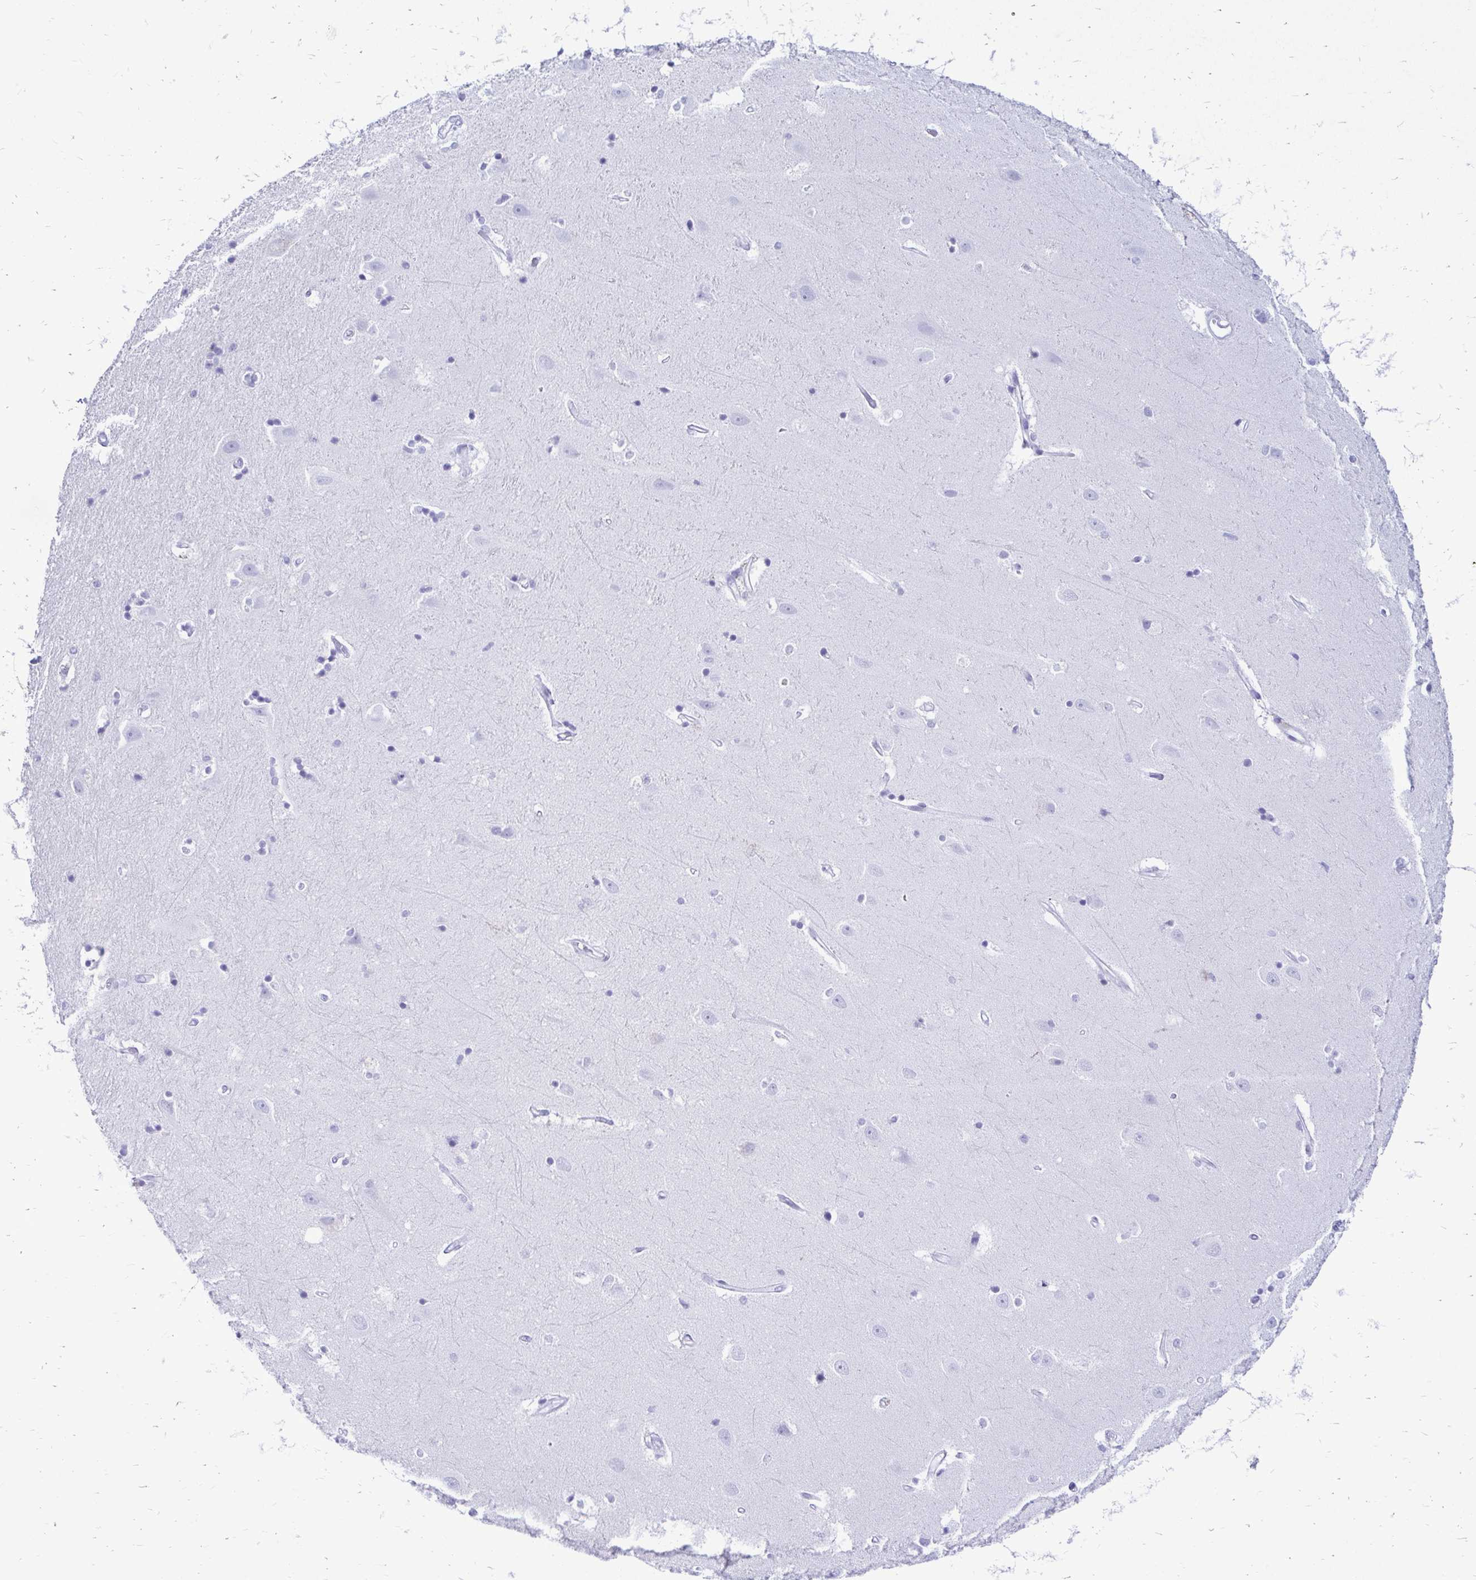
{"staining": {"intensity": "negative", "quantity": "none", "location": "none"}, "tissue": "hippocampus", "cell_type": "Glial cells", "image_type": "normal", "snomed": [{"axis": "morphology", "description": "Normal tissue, NOS"}, {"axis": "topography", "description": "Hippocampus"}], "caption": "Human hippocampus stained for a protein using immunohistochemistry reveals no staining in glial cells.", "gene": "OR10R2", "patient": {"sex": "male", "age": 63}}